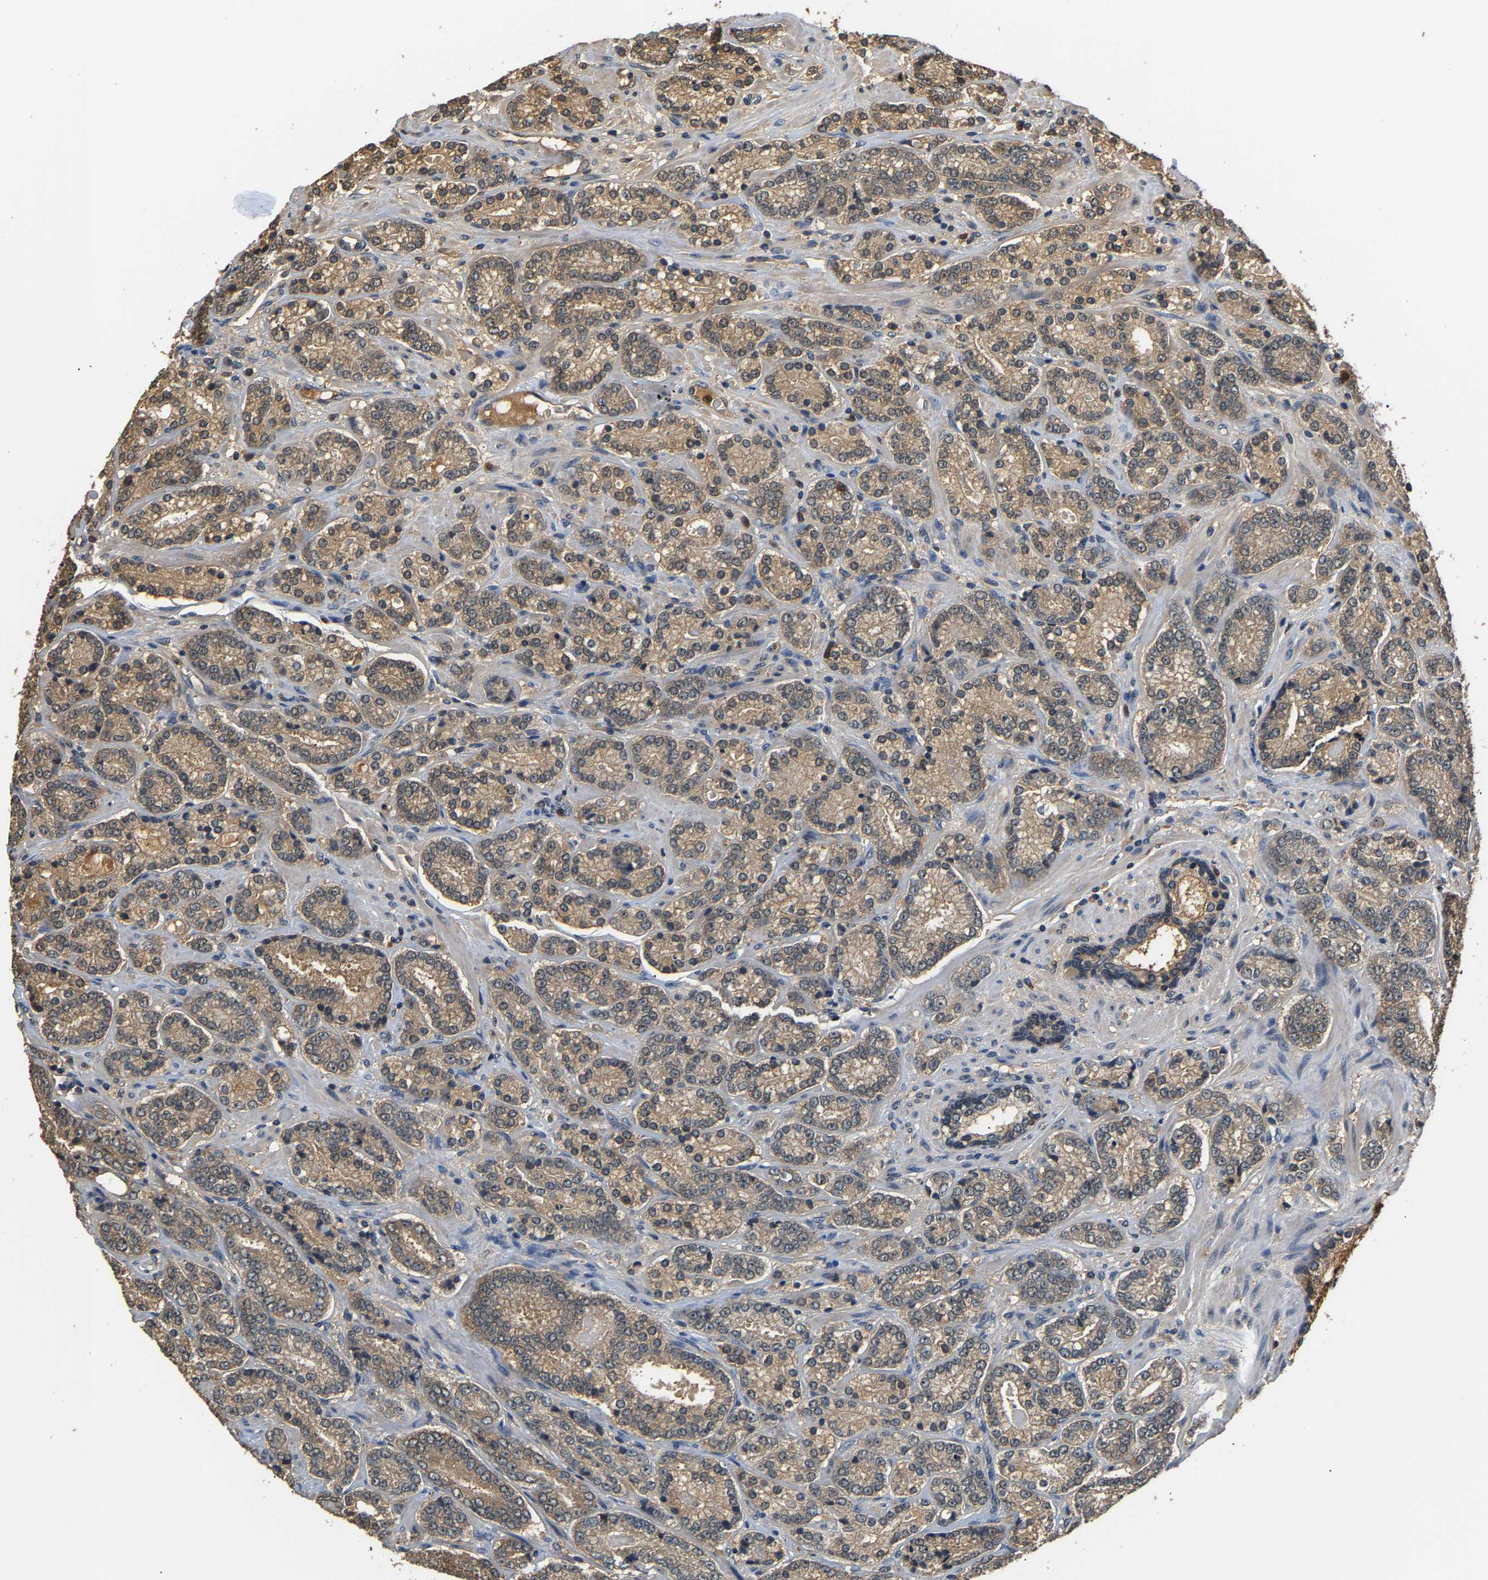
{"staining": {"intensity": "weak", "quantity": ">75%", "location": "cytoplasmic/membranous"}, "tissue": "prostate cancer", "cell_type": "Tumor cells", "image_type": "cancer", "snomed": [{"axis": "morphology", "description": "Adenocarcinoma, High grade"}, {"axis": "topography", "description": "Prostate"}], "caption": "Immunohistochemical staining of prostate high-grade adenocarcinoma exhibits low levels of weak cytoplasmic/membranous protein positivity in about >75% of tumor cells.", "gene": "GPI", "patient": {"sex": "male", "age": 61}}